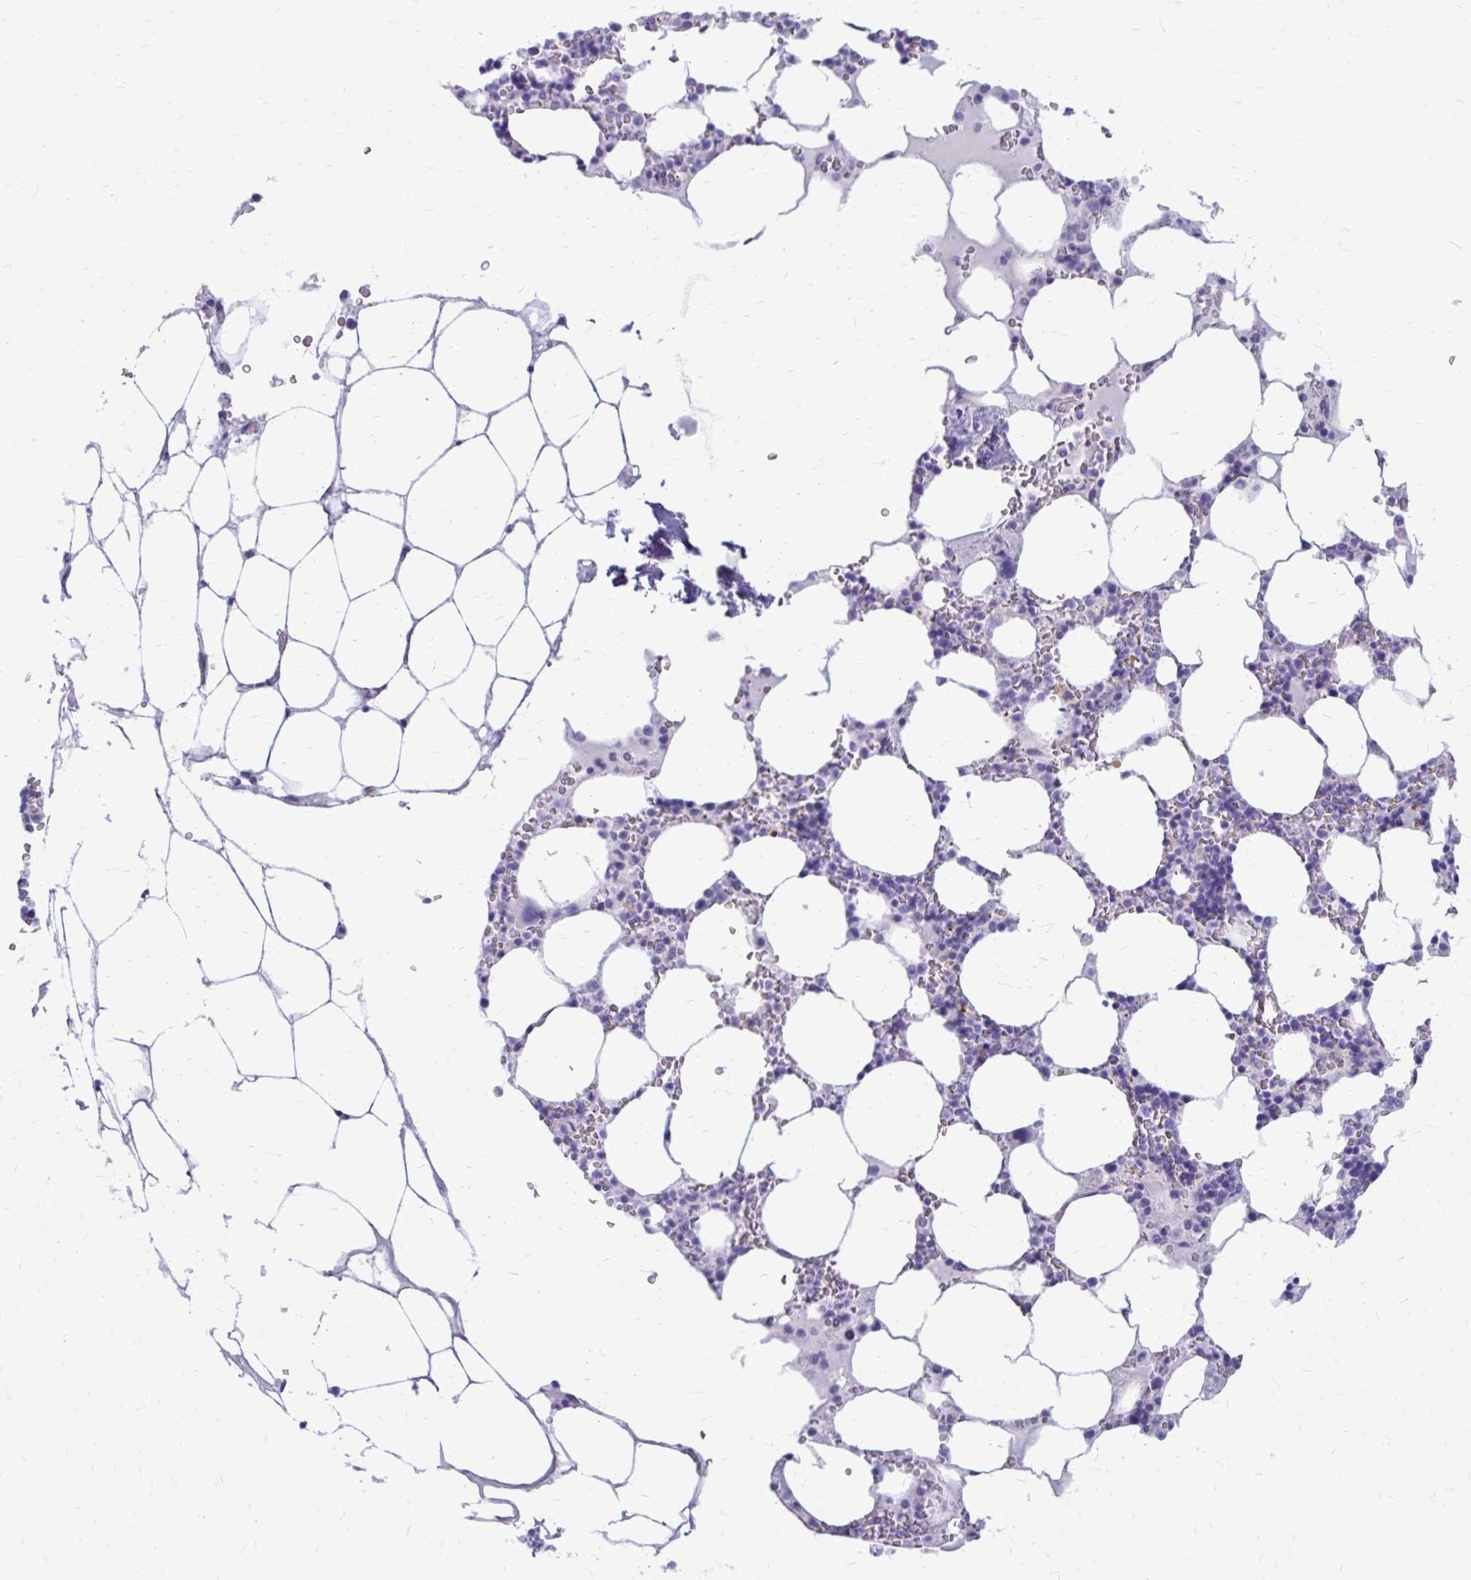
{"staining": {"intensity": "negative", "quantity": "none", "location": "none"}, "tissue": "bone marrow", "cell_type": "Hematopoietic cells", "image_type": "normal", "snomed": [{"axis": "morphology", "description": "Normal tissue, NOS"}, {"axis": "topography", "description": "Bone marrow"}], "caption": "This is a photomicrograph of IHC staining of normal bone marrow, which shows no expression in hematopoietic cells.", "gene": "LCN15", "patient": {"sex": "male", "age": 64}}